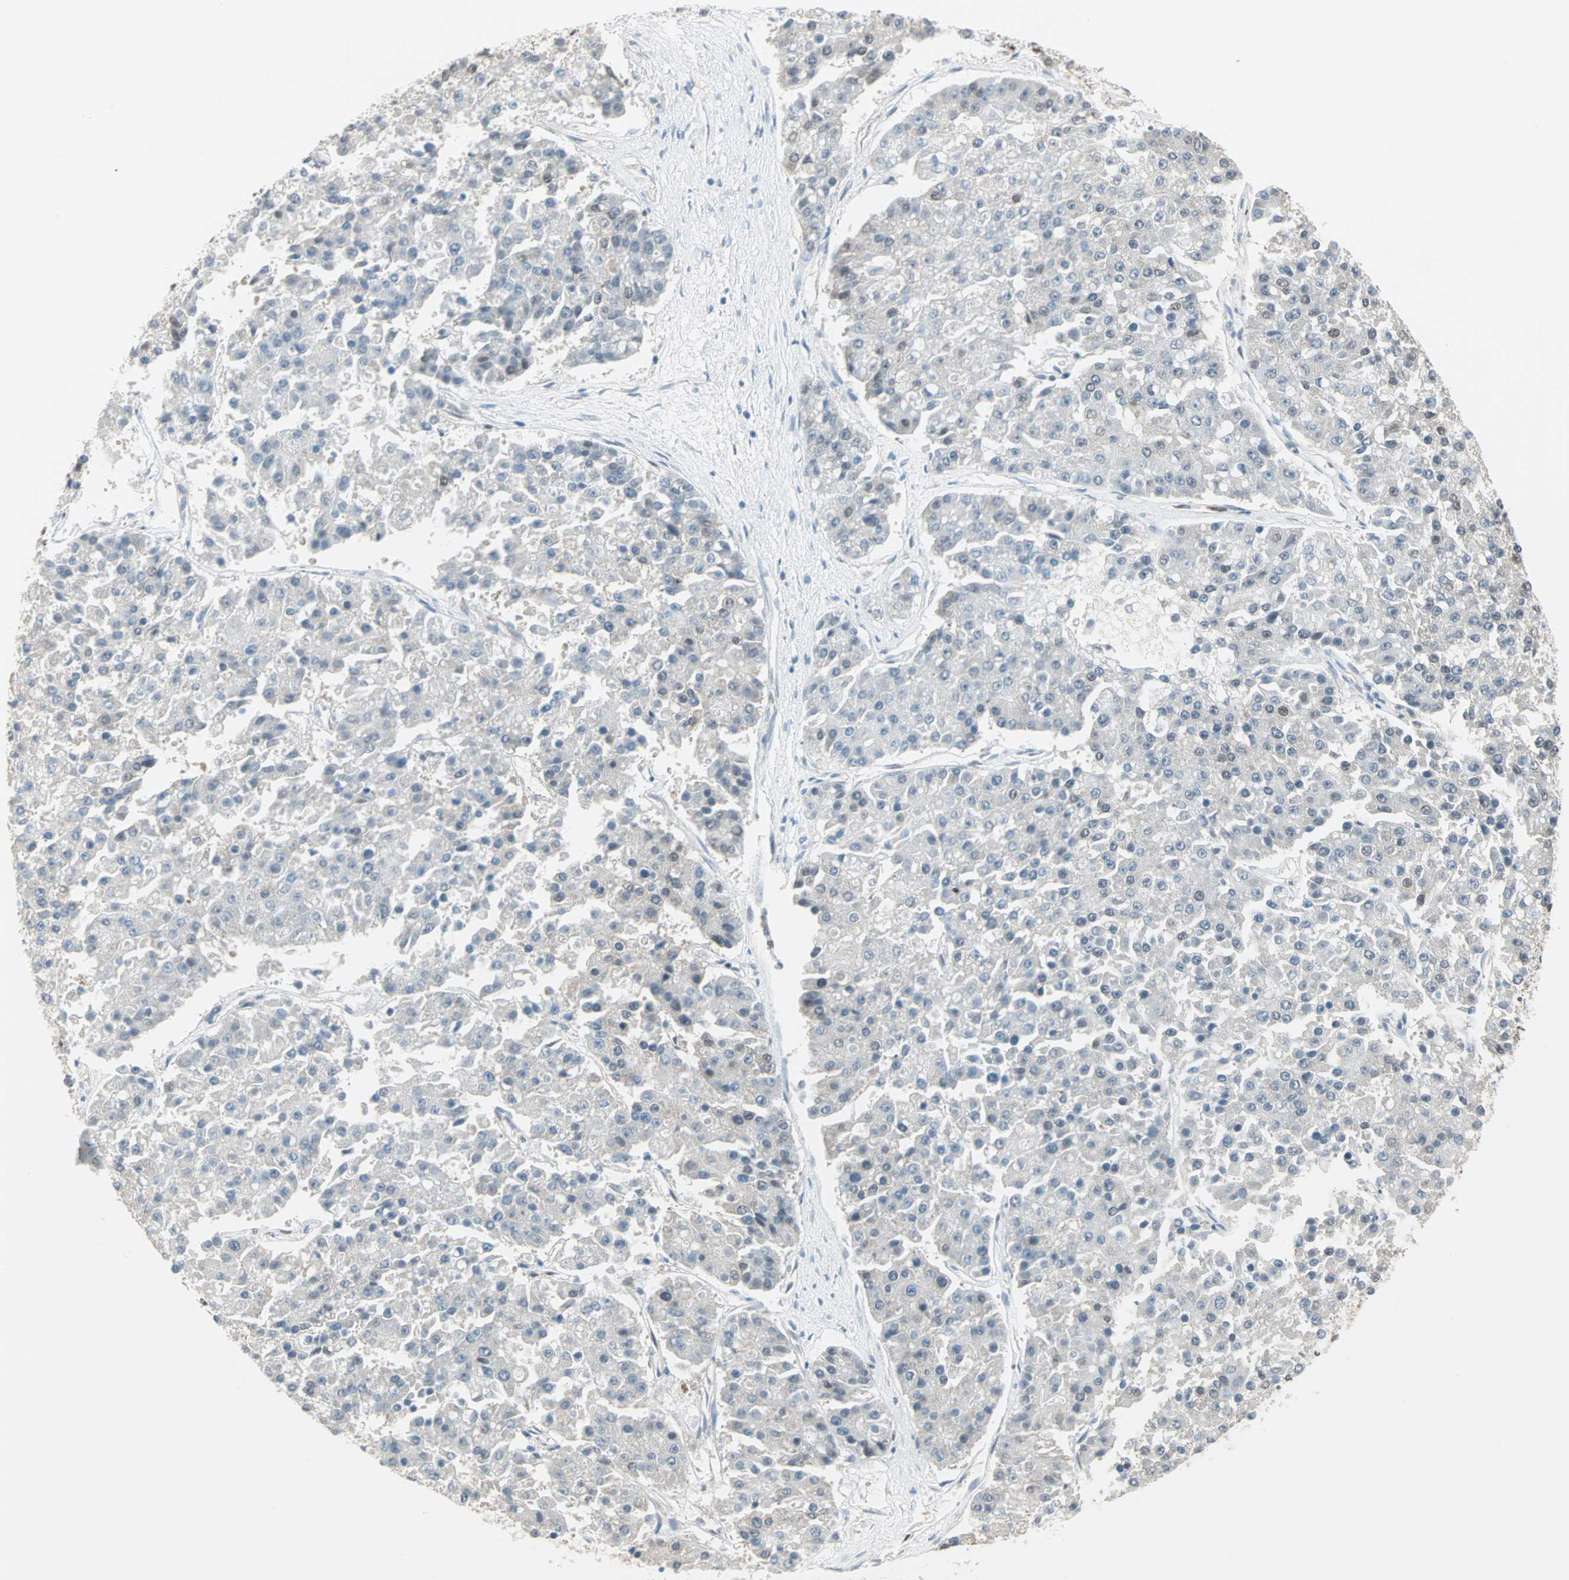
{"staining": {"intensity": "moderate", "quantity": "<25%", "location": "nuclear"}, "tissue": "pancreatic cancer", "cell_type": "Tumor cells", "image_type": "cancer", "snomed": [{"axis": "morphology", "description": "Adenocarcinoma, NOS"}, {"axis": "topography", "description": "Pancreas"}], "caption": "Immunohistochemistry (IHC) of pancreatic adenocarcinoma reveals low levels of moderate nuclear expression in approximately <25% of tumor cells. (DAB (3,3'-diaminobenzidine) = brown stain, brightfield microscopy at high magnification).", "gene": "DAZAP1", "patient": {"sex": "male", "age": 50}}